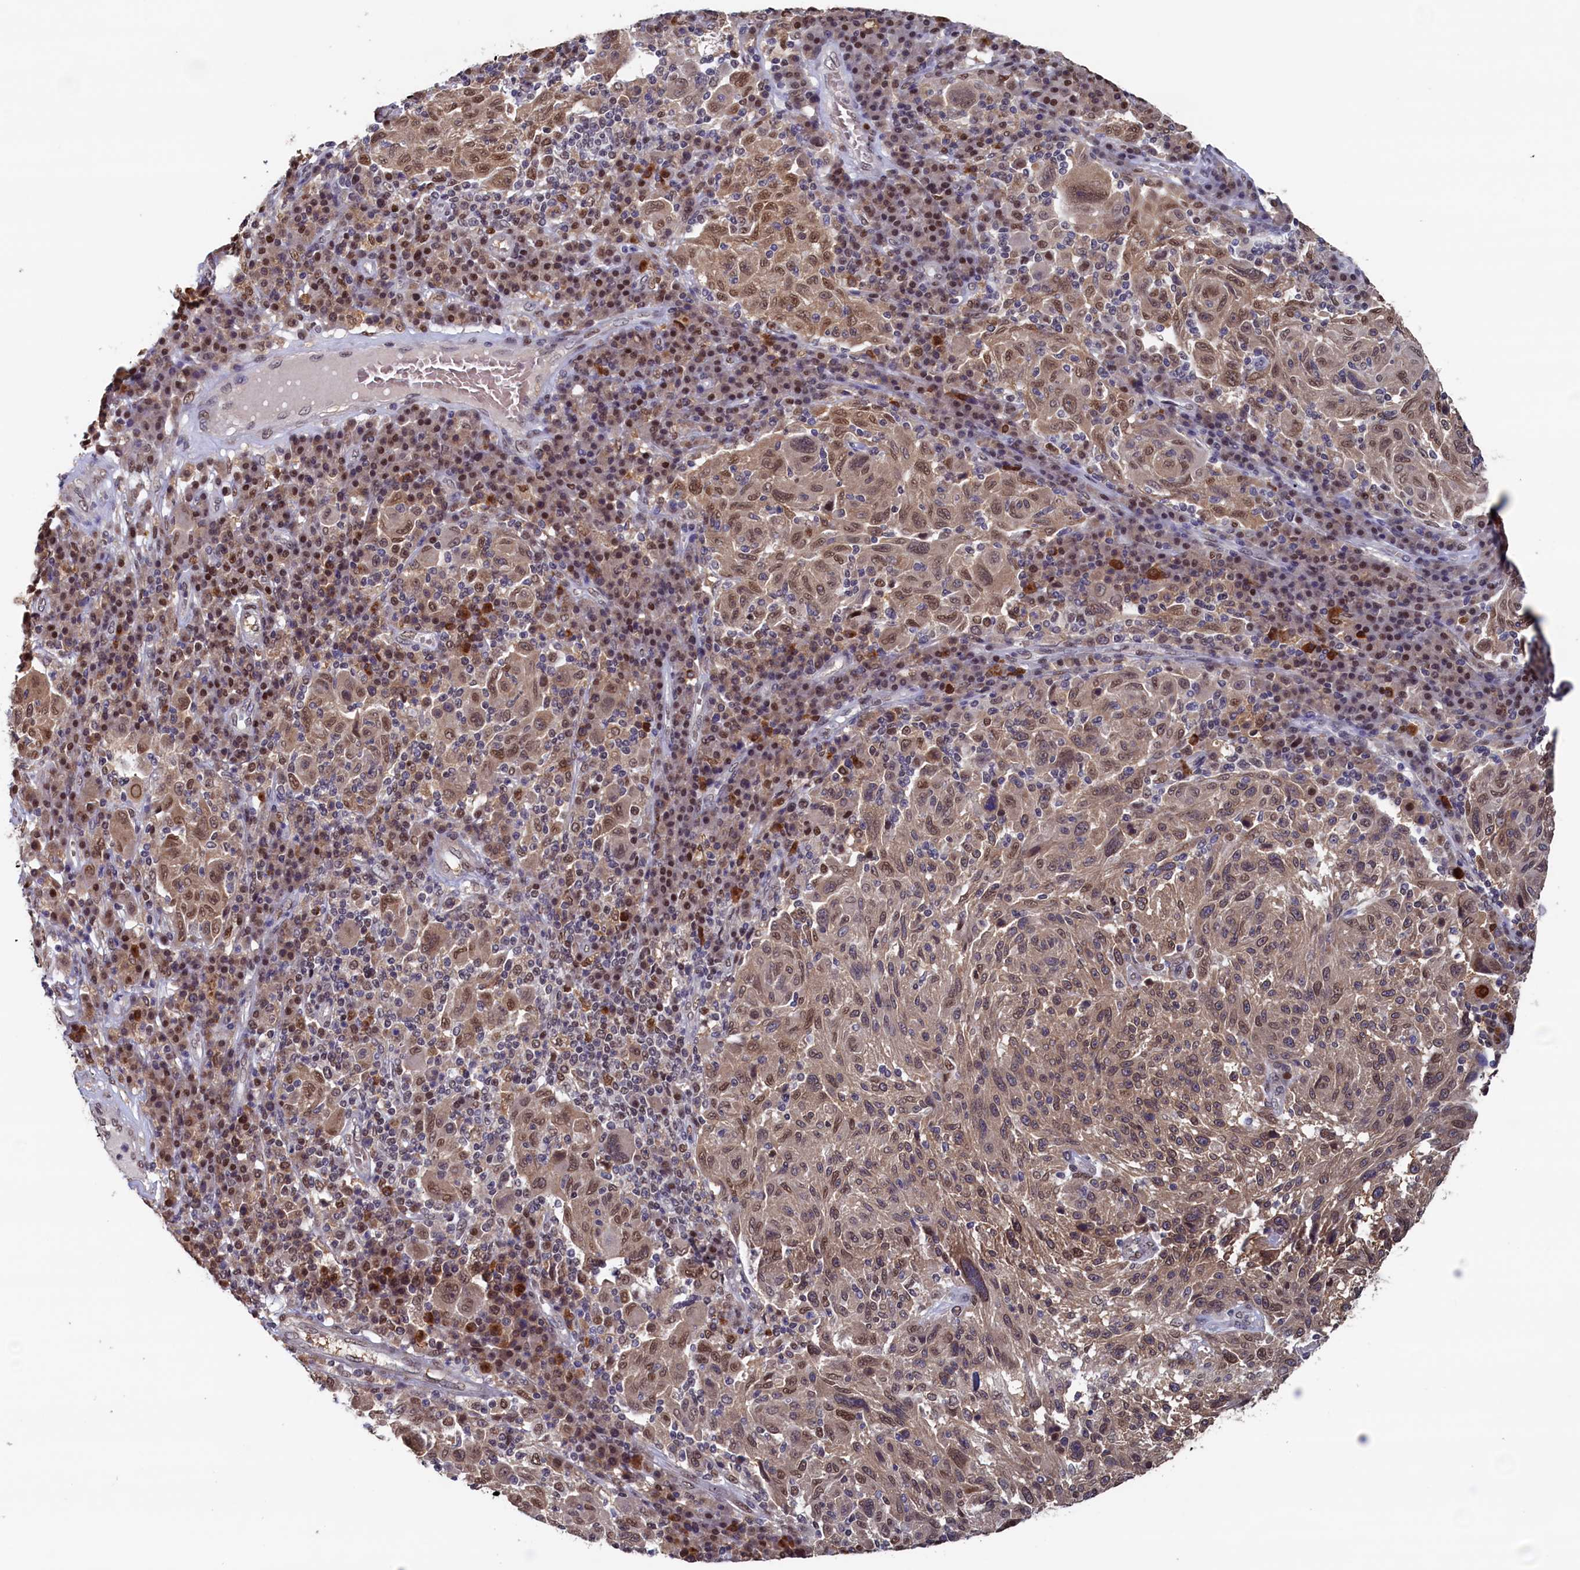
{"staining": {"intensity": "moderate", "quantity": ">75%", "location": "cytoplasmic/membranous,nuclear"}, "tissue": "melanoma", "cell_type": "Tumor cells", "image_type": "cancer", "snomed": [{"axis": "morphology", "description": "Malignant melanoma, NOS"}, {"axis": "topography", "description": "Skin"}], "caption": "Malignant melanoma stained for a protein (brown) exhibits moderate cytoplasmic/membranous and nuclear positive positivity in about >75% of tumor cells.", "gene": "AHCY", "patient": {"sex": "male", "age": 53}}